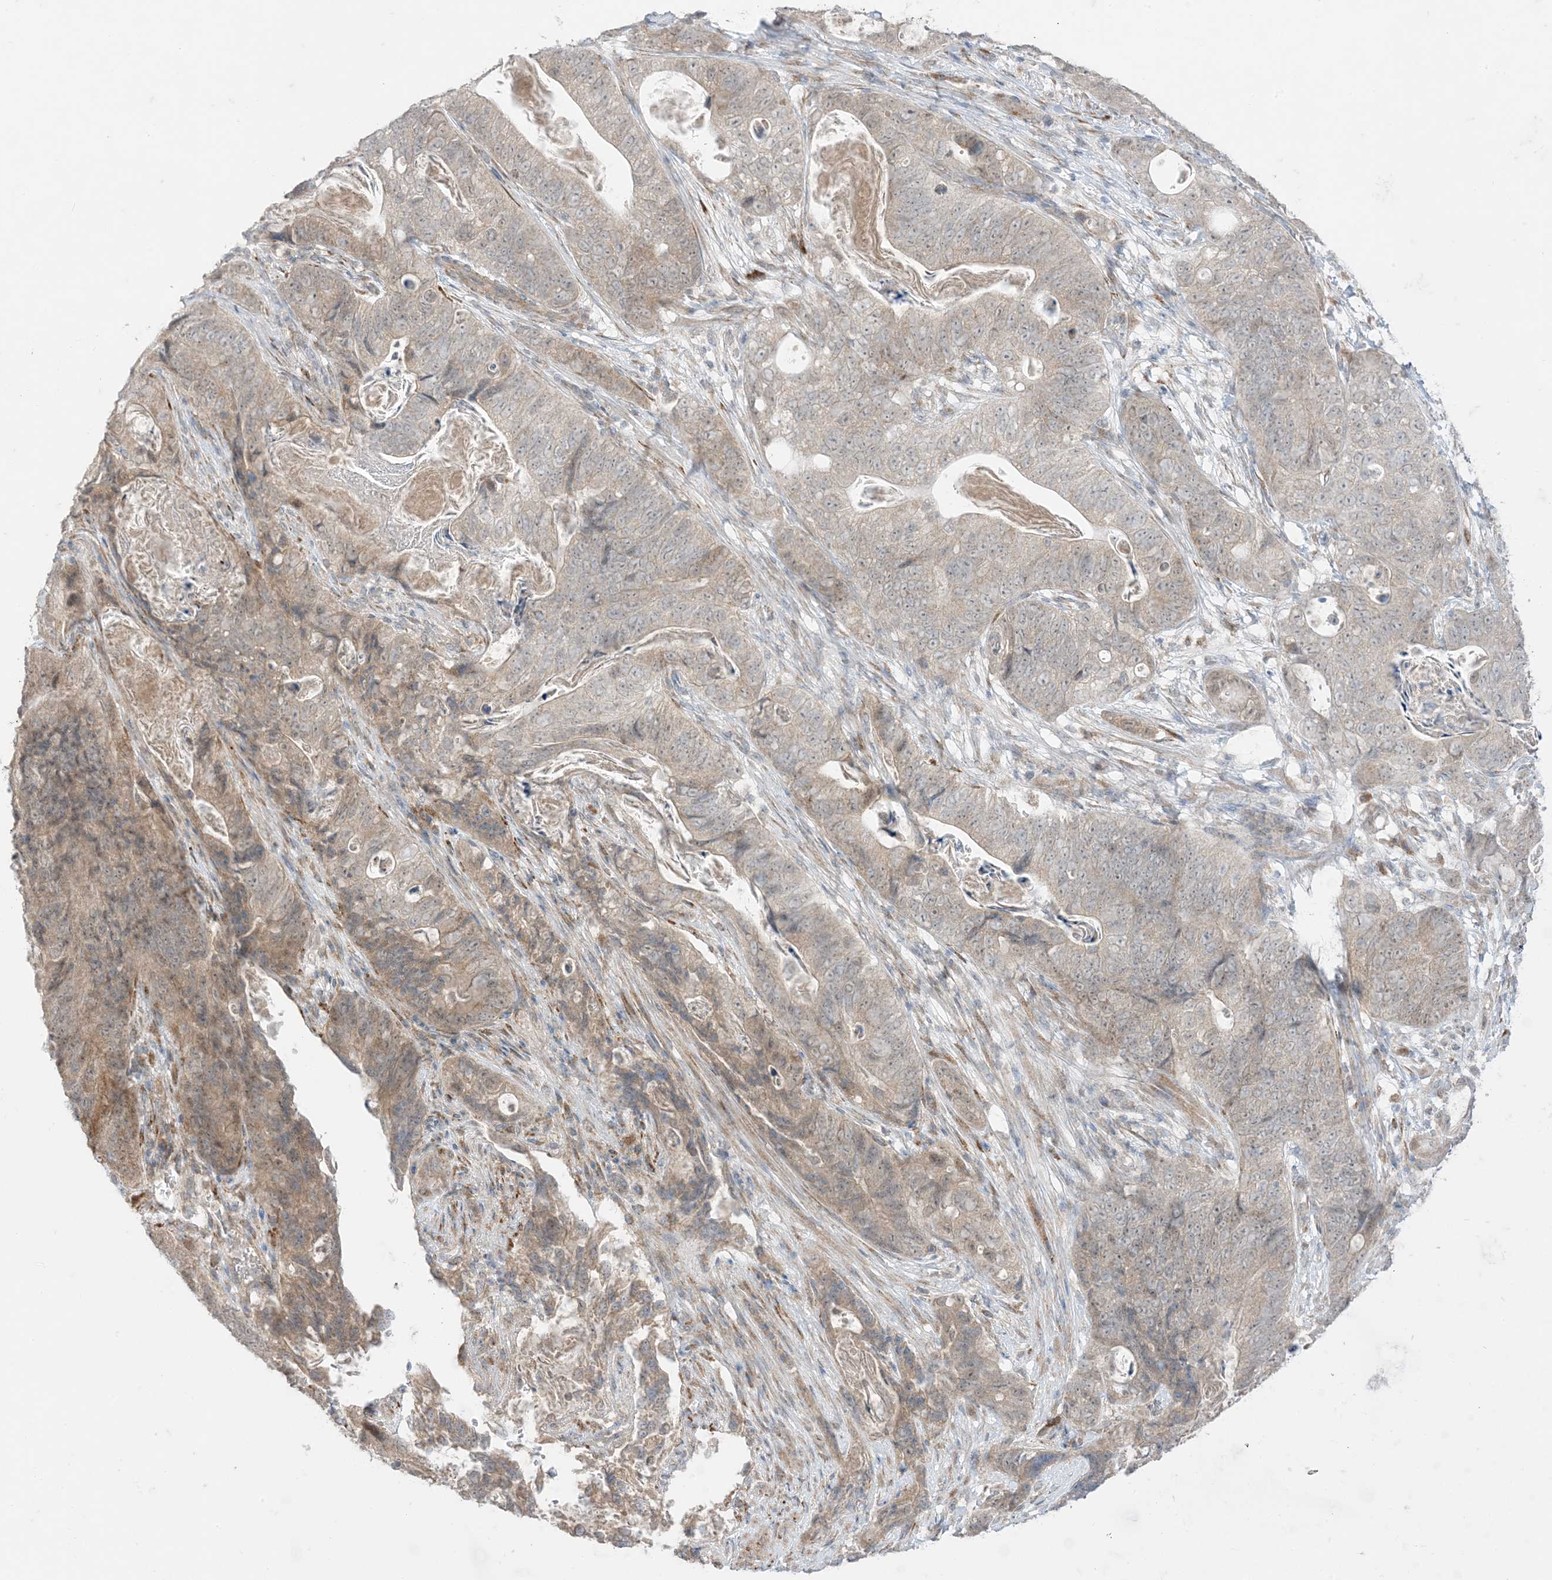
{"staining": {"intensity": "weak", "quantity": "<25%", "location": "cytoplasmic/membranous"}, "tissue": "stomach cancer", "cell_type": "Tumor cells", "image_type": "cancer", "snomed": [{"axis": "morphology", "description": "Normal tissue, NOS"}, {"axis": "morphology", "description": "Adenocarcinoma, NOS"}, {"axis": "topography", "description": "Stomach"}], "caption": "DAB (3,3'-diaminobenzidine) immunohistochemical staining of human stomach cancer (adenocarcinoma) demonstrates no significant expression in tumor cells.", "gene": "ODC1", "patient": {"sex": "female", "age": 89}}